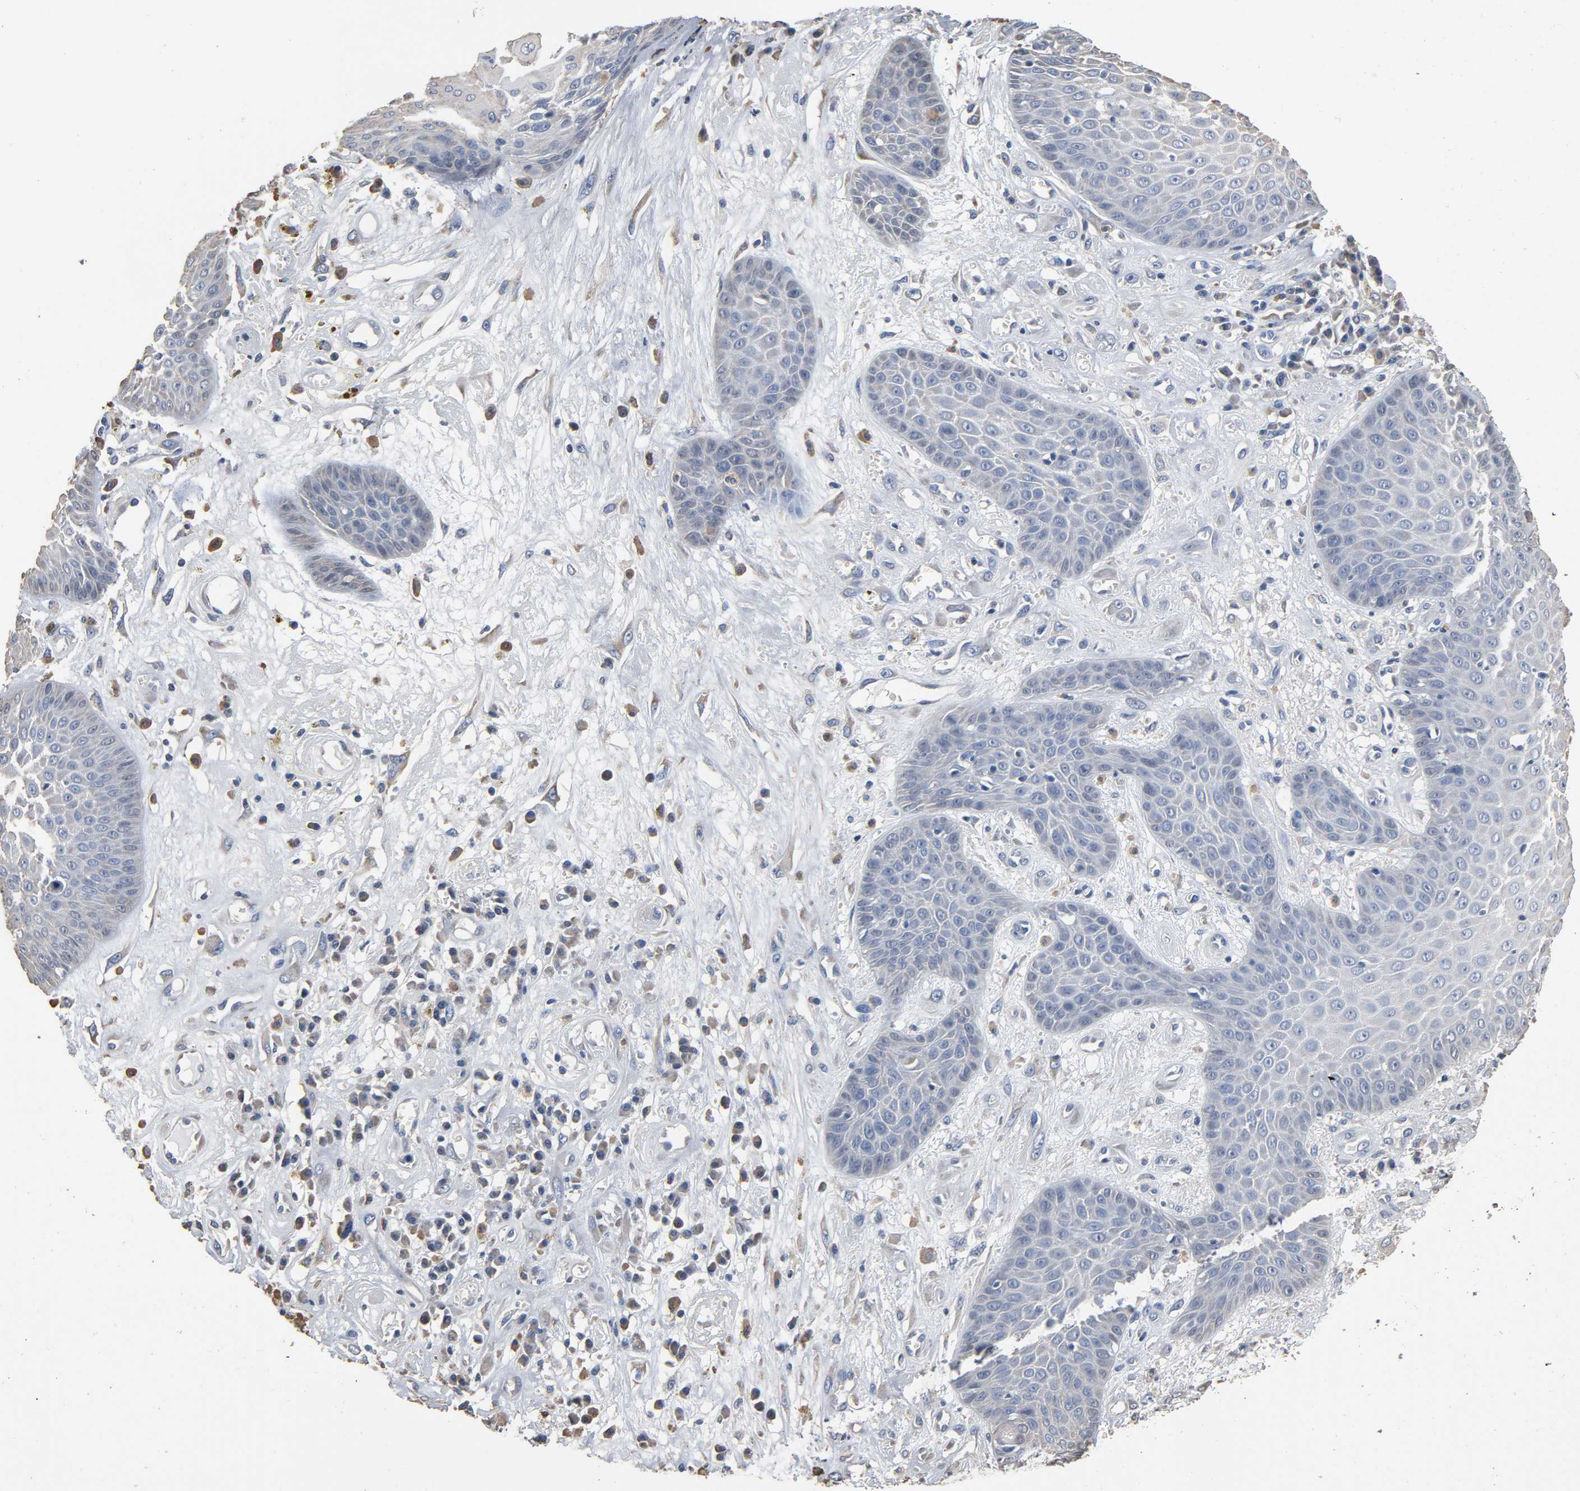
{"staining": {"intensity": "negative", "quantity": "none", "location": "none"}, "tissue": "skin cancer", "cell_type": "Tumor cells", "image_type": "cancer", "snomed": [{"axis": "morphology", "description": "Squamous cell carcinoma, NOS"}, {"axis": "topography", "description": "Skin"}], "caption": "The image exhibits no significant positivity in tumor cells of skin cancer.", "gene": "SOX6", "patient": {"sex": "male", "age": 65}}